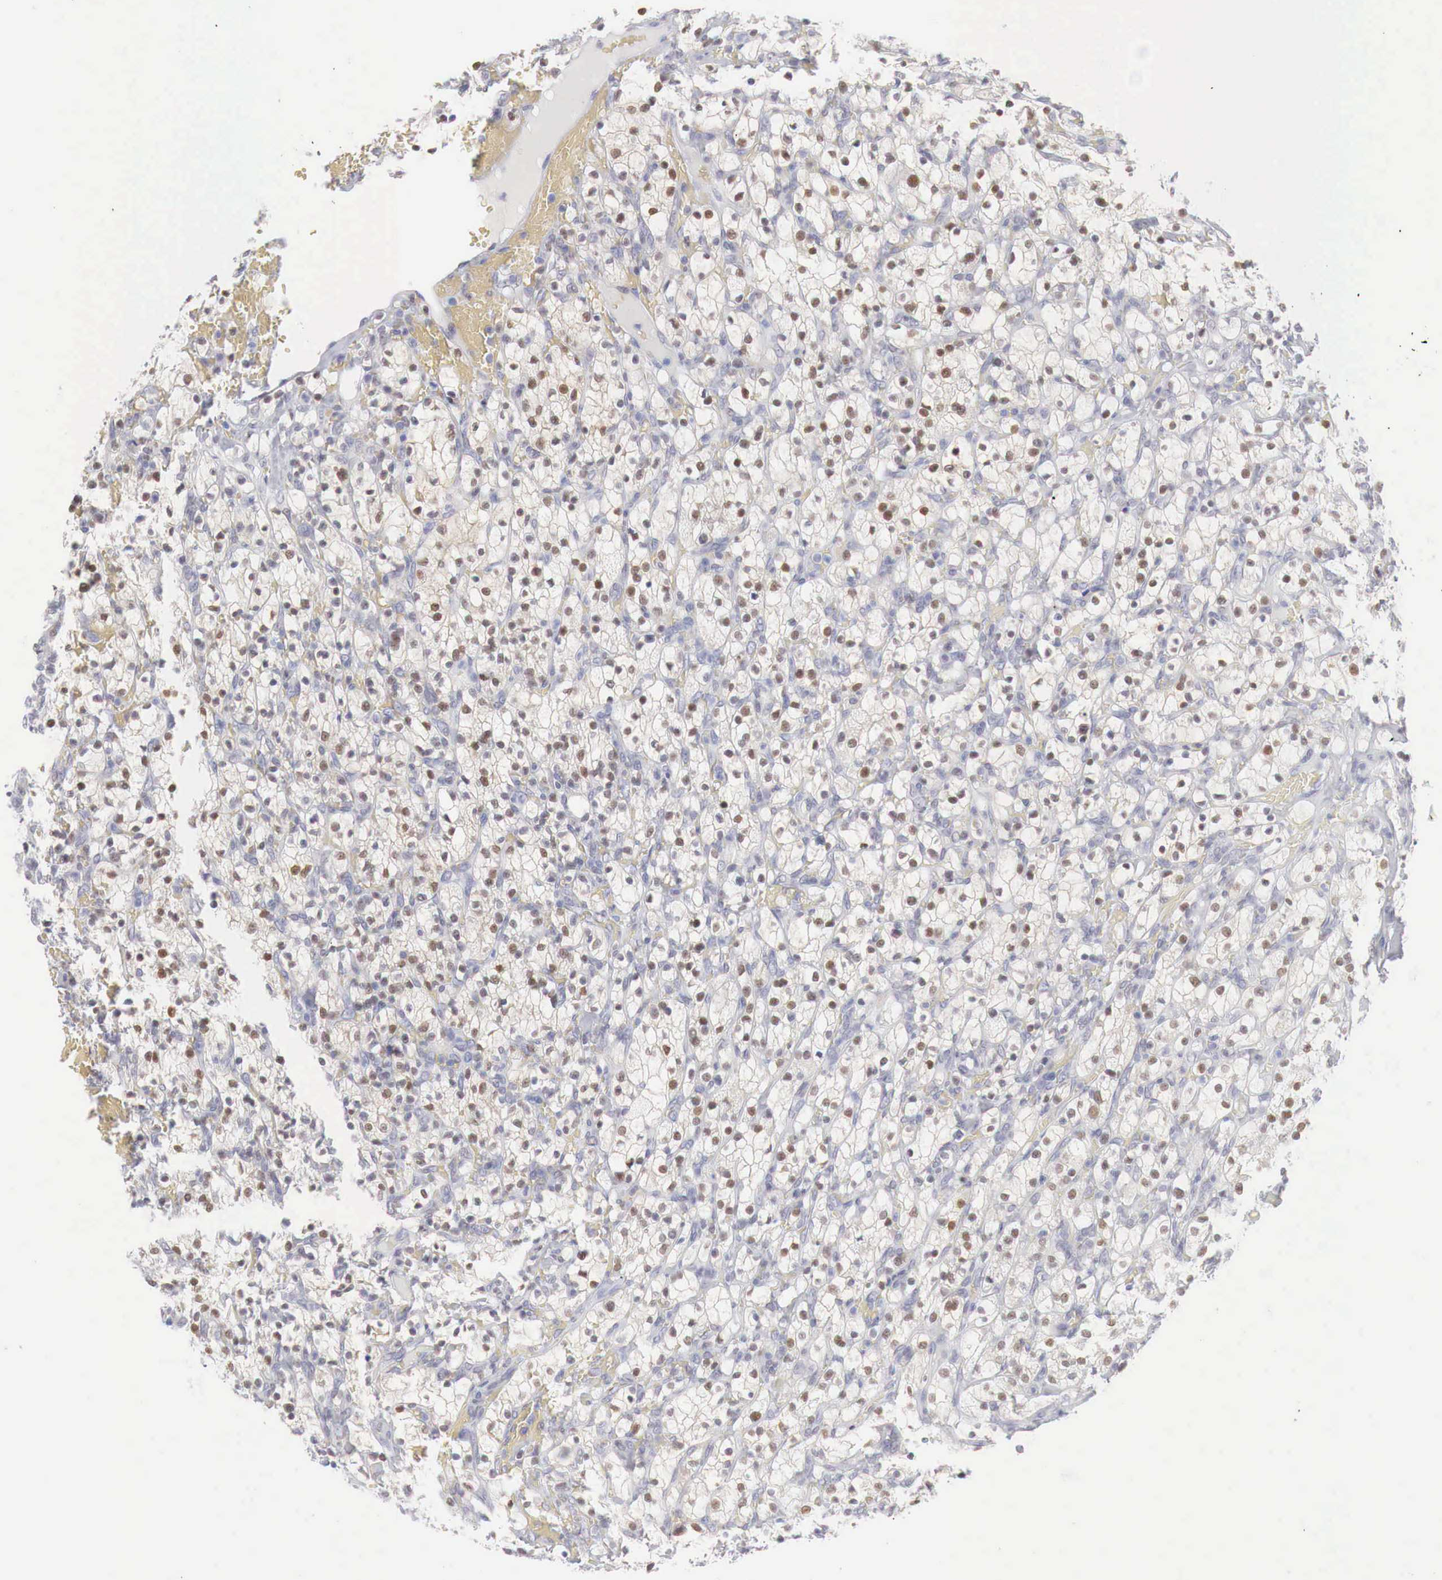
{"staining": {"intensity": "moderate", "quantity": "25%-75%", "location": "nuclear"}, "tissue": "renal cancer", "cell_type": "Tumor cells", "image_type": "cancer", "snomed": [{"axis": "morphology", "description": "Adenocarcinoma, NOS"}, {"axis": "topography", "description": "Kidney"}], "caption": "Immunohistochemistry (IHC) (DAB) staining of renal adenocarcinoma shows moderate nuclear protein expression in about 25%-75% of tumor cells.", "gene": "FOXP2", "patient": {"sex": "female", "age": 83}}